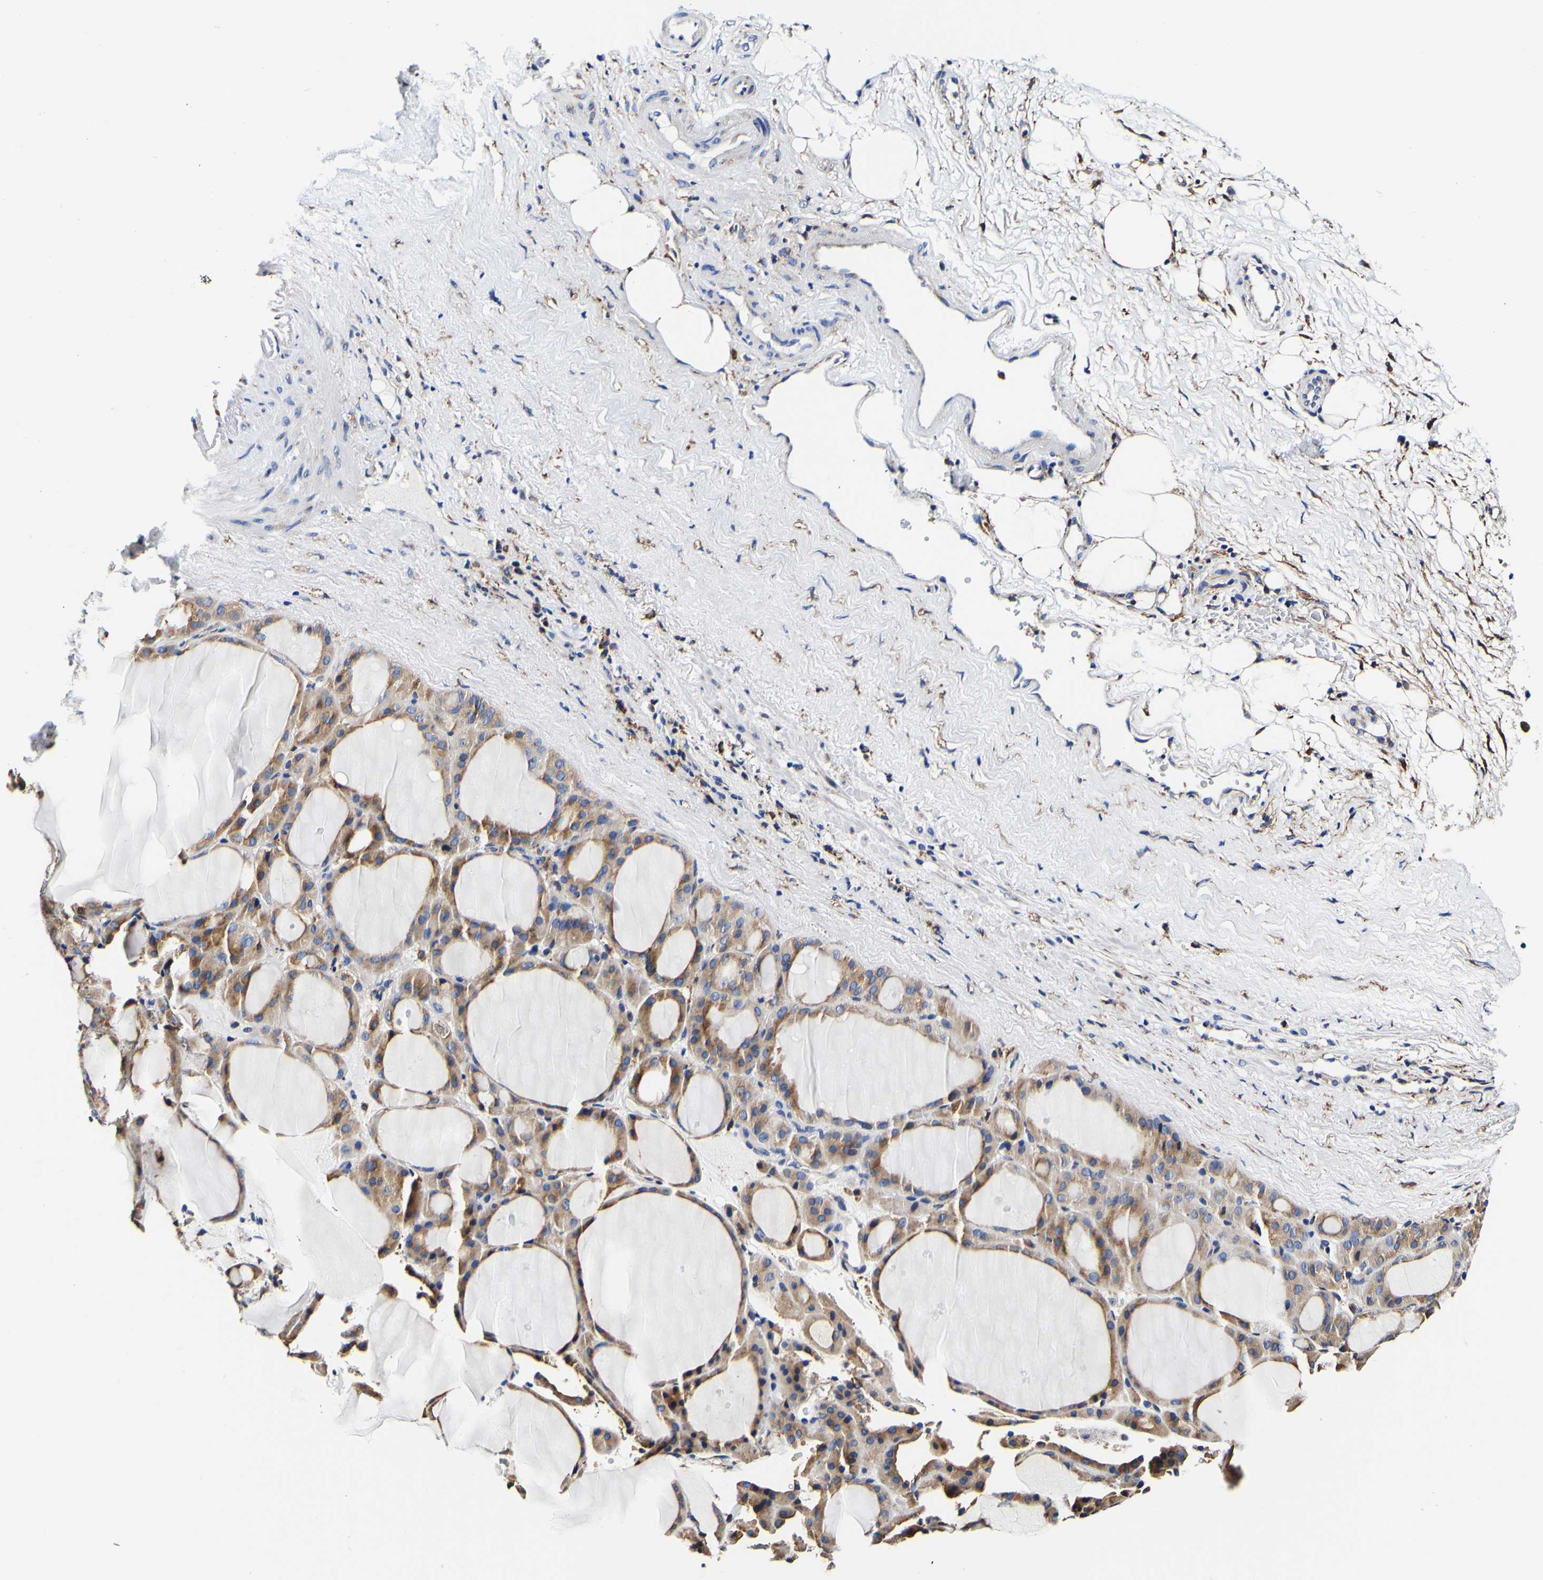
{"staining": {"intensity": "strong", "quantity": "25%-75%", "location": "cytoplasmic/membranous"}, "tissue": "thyroid gland", "cell_type": "Glandular cells", "image_type": "normal", "snomed": [{"axis": "morphology", "description": "Normal tissue, NOS"}, {"axis": "morphology", "description": "Carcinoma, NOS"}, {"axis": "topography", "description": "Thyroid gland"}], "caption": "The immunohistochemical stain labels strong cytoplasmic/membranous positivity in glandular cells of unremarkable thyroid gland. (DAB (3,3'-diaminobenzidine) IHC, brown staining for protein, blue staining for nuclei).", "gene": "P4HB", "patient": {"sex": "female", "age": 86}}